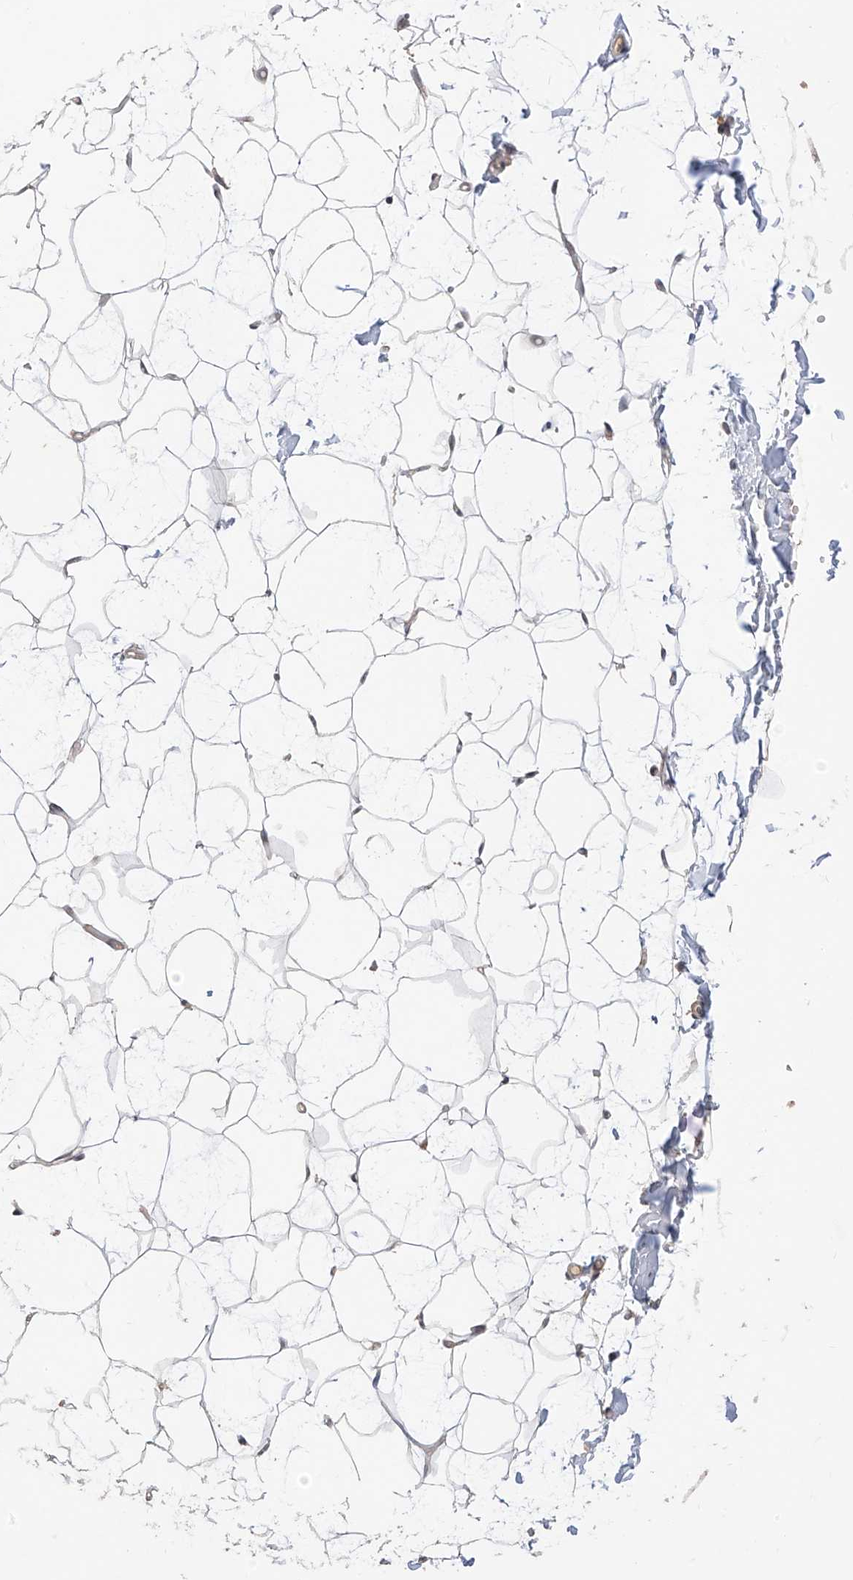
{"staining": {"intensity": "negative", "quantity": "none", "location": "none"}, "tissue": "adipose tissue", "cell_type": "Adipocytes", "image_type": "normal", "snomed": [{"axis": "morphology", "description": "Normal tissue, NOS"}, {"axis": "topography", "description": "Breast"}], "caption": "Adipose tissue was stained to show a protein in brown. There is no significant positivity in adipocytes. (DAB (3,3'-diaminobenzidine) immunohistochemistry (IHC), high magnification).", "gene": "MRTFA", "patient": {"sex": "female", "age": 23}}